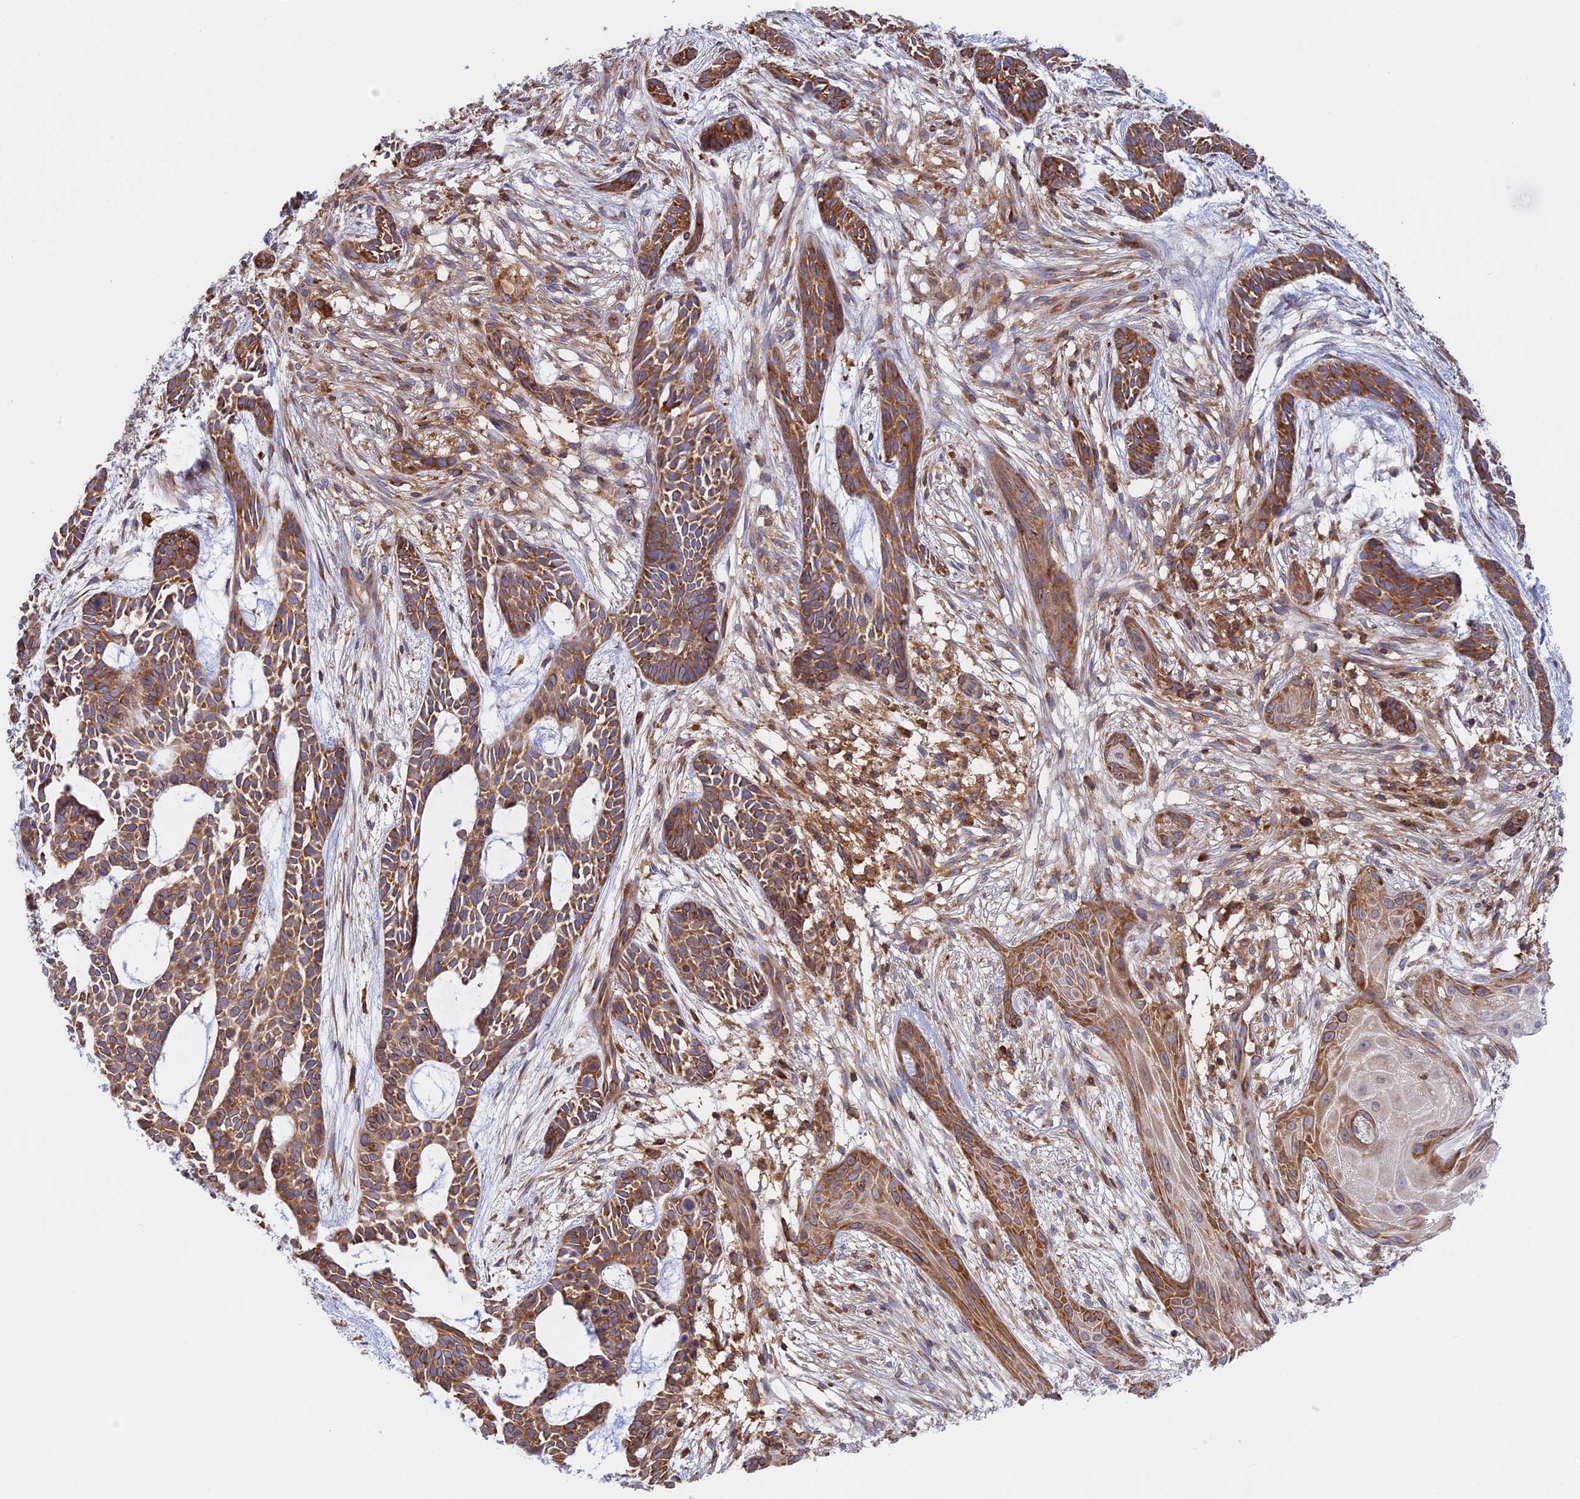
{"staining": {"intensity": "moderate", "quantity": ">75%", "location": "cytoplasmic/membranous"}, "tissue": "skin cancer", "cell_type": "Tumor cells", "image_type": "cancer", "snomed": [{"axis": "morphology", "description": "Basal cell carcinoma"}, {"axis": "topography", "description": "Skin"}], "caption": "Protein expression analysis of human skin cancer (basal cell carcinoma) reveals moderate cytoplasmic/membranous staining in approximately >75% of tumor cells. The protein of interest is shown in brown color, while the nuclei are stained blue.", "gene": "GMIP", "patient": {"sex": "male", "age": 89}}